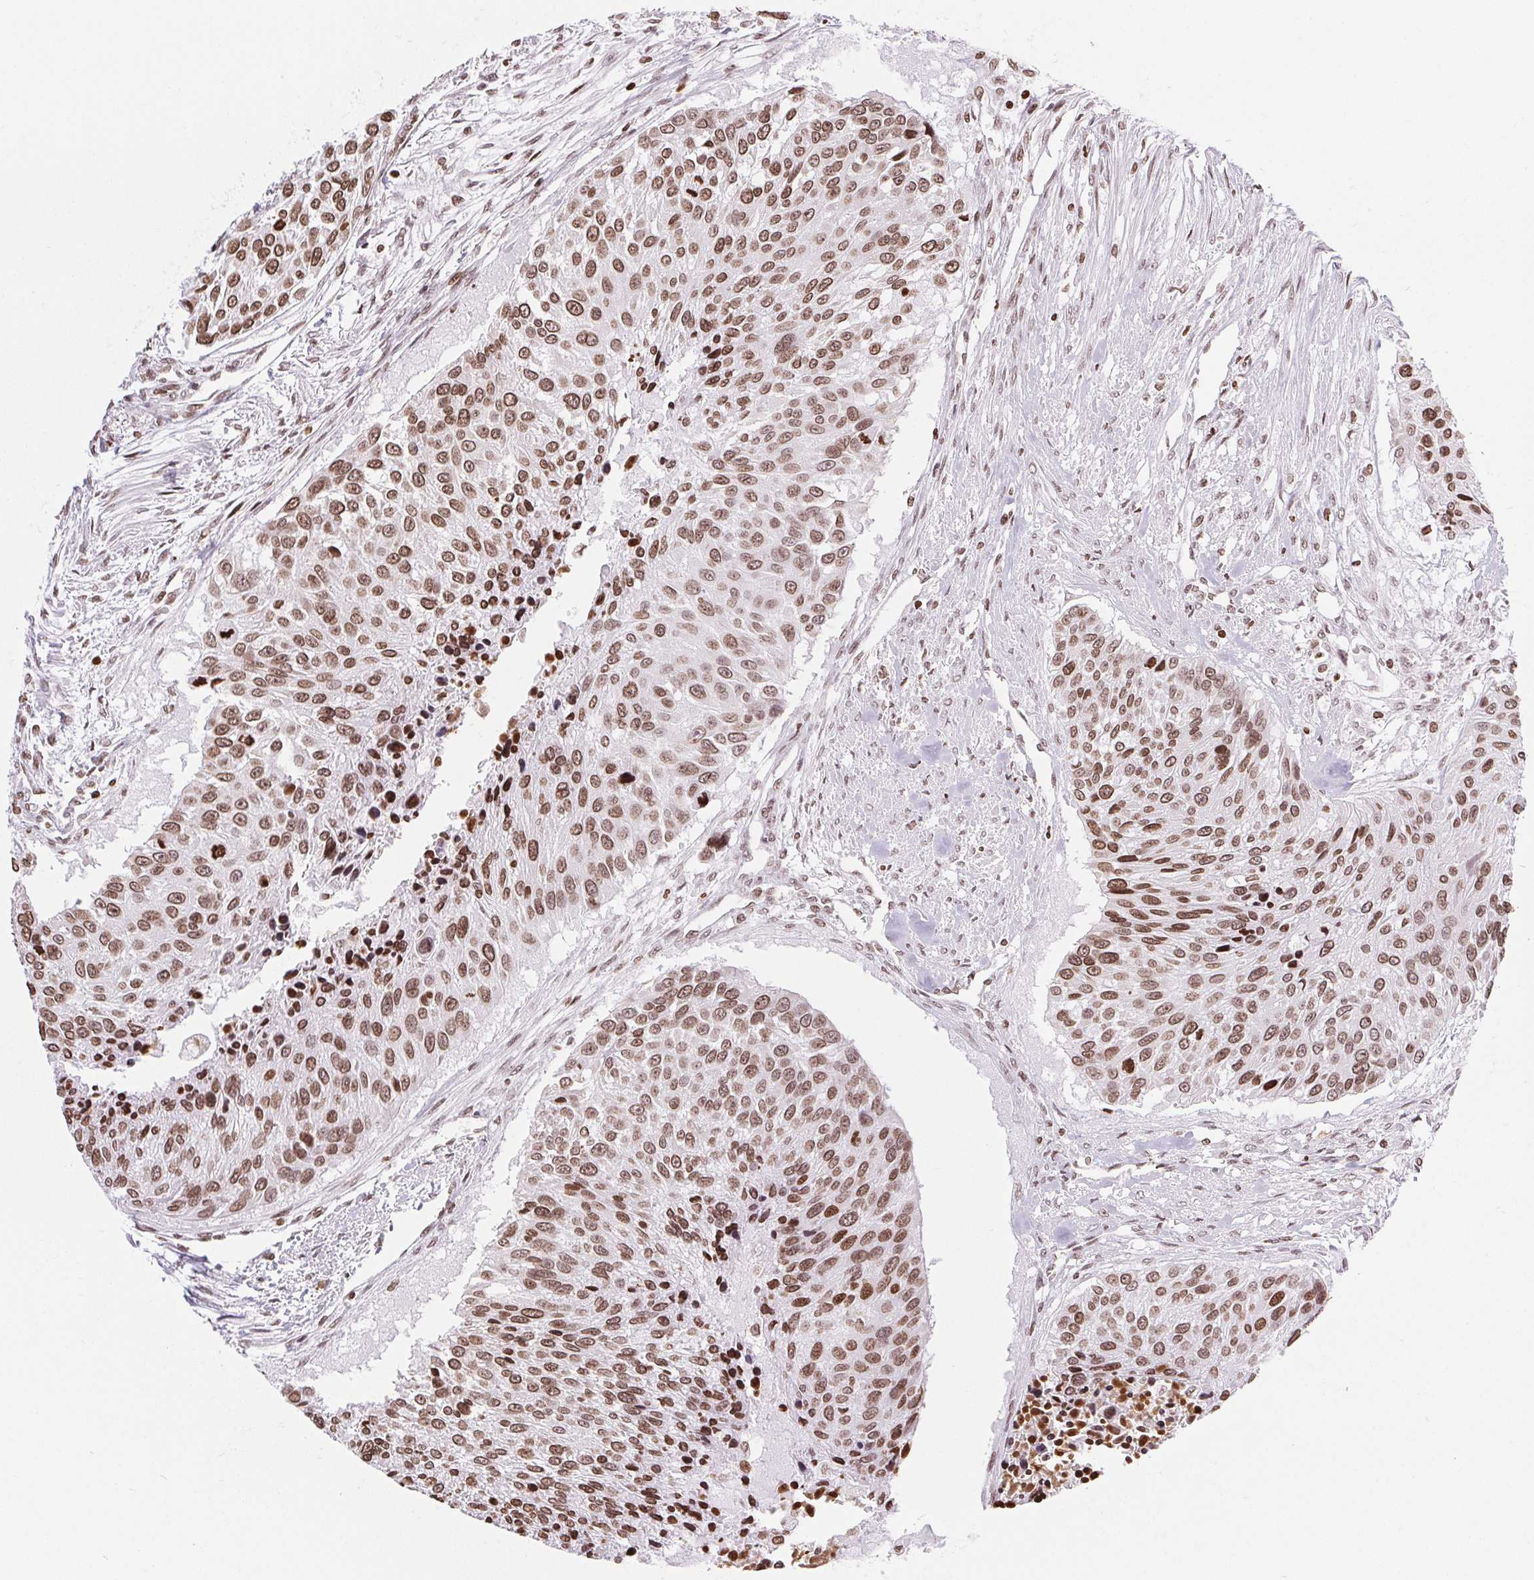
{"staining": {"intensity": "moderate", "quantity": ">75%", "location": "cytoplasmic/membranous,nuclear"}, "tissue": "urothelial cancer", "cell_type": "Tumor cells", "image_type": "cancer", "snomed": [{"axis": "morphology", "description": "Urothelial carcinoma, NOS"}, {"axis": "topography", "description": "Urinary bladder"}], "caption": "Urothelial cancer was stained to show a protein in brown. There is medium levels of moderate cytoplasmic/membranous and nuclear staining in approximately >75% of tumor cells. (DAB (3,3'-diaminobenzidine) IHC with brightfield microscopy, high magnification).", "gene": "SMIM12", "patient": {"sex": "male", "age": 55}}